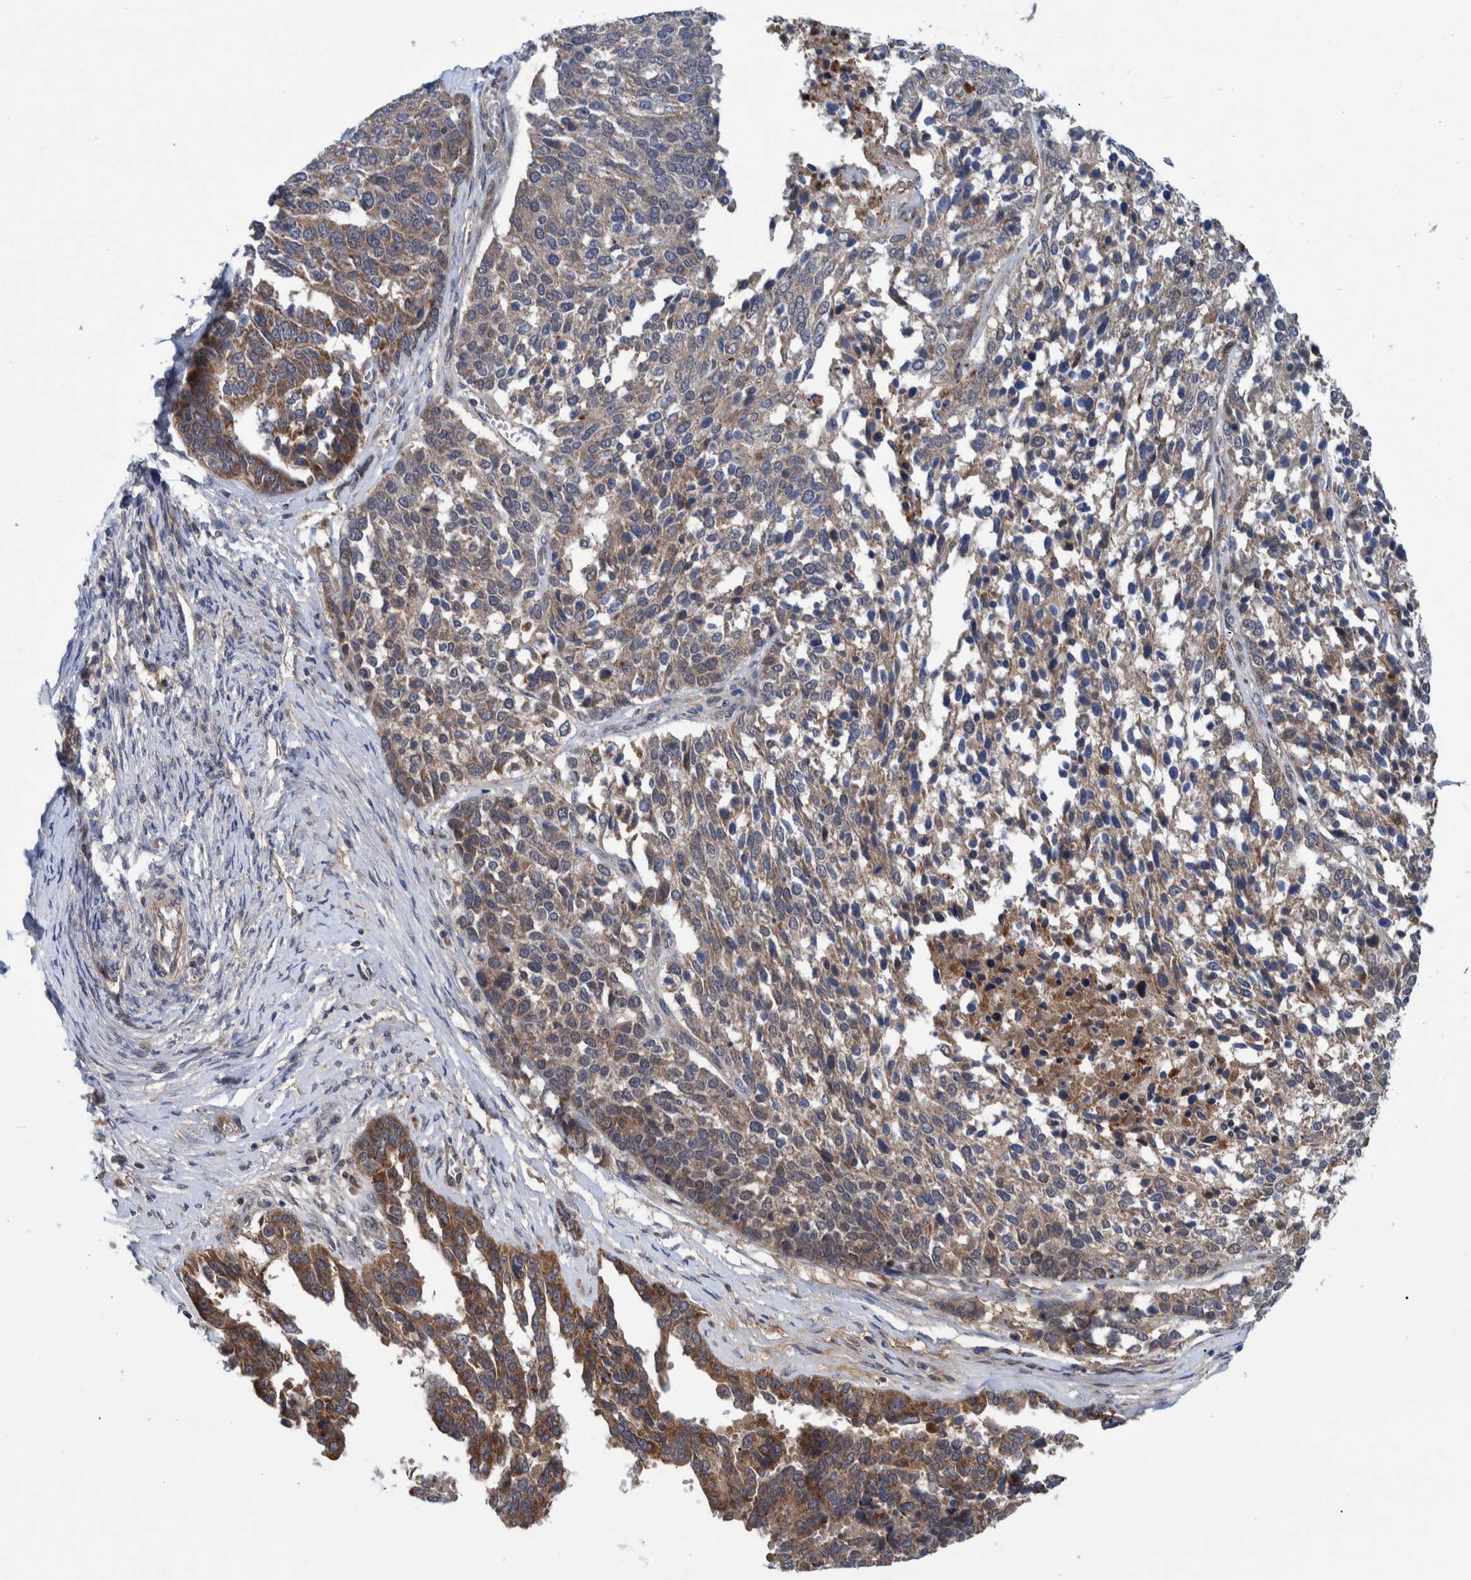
{"staining": {"intensity": "weak", "quantity": ">75%", "location": "cytoplasmic/membranous"}, "tissue": "ovarian cancer", "cell_type": "Tumor cells", "image_type": "cancer", "snomed": [{"axis": "morphology", "description": "Cystadenocarcinoma, serous, NOS"}, {"axis": "topography", "description": "Ovary"}], "caption": "DAB immunohistochemical staining of human ovarian cancer (serous cystadenocarcinoma) shows weak cytoplasmic/membranous protein staining in about >75% of tumor cells.", "gene": "ITIH3", "patient": {"sex": "female", "age": 44}}